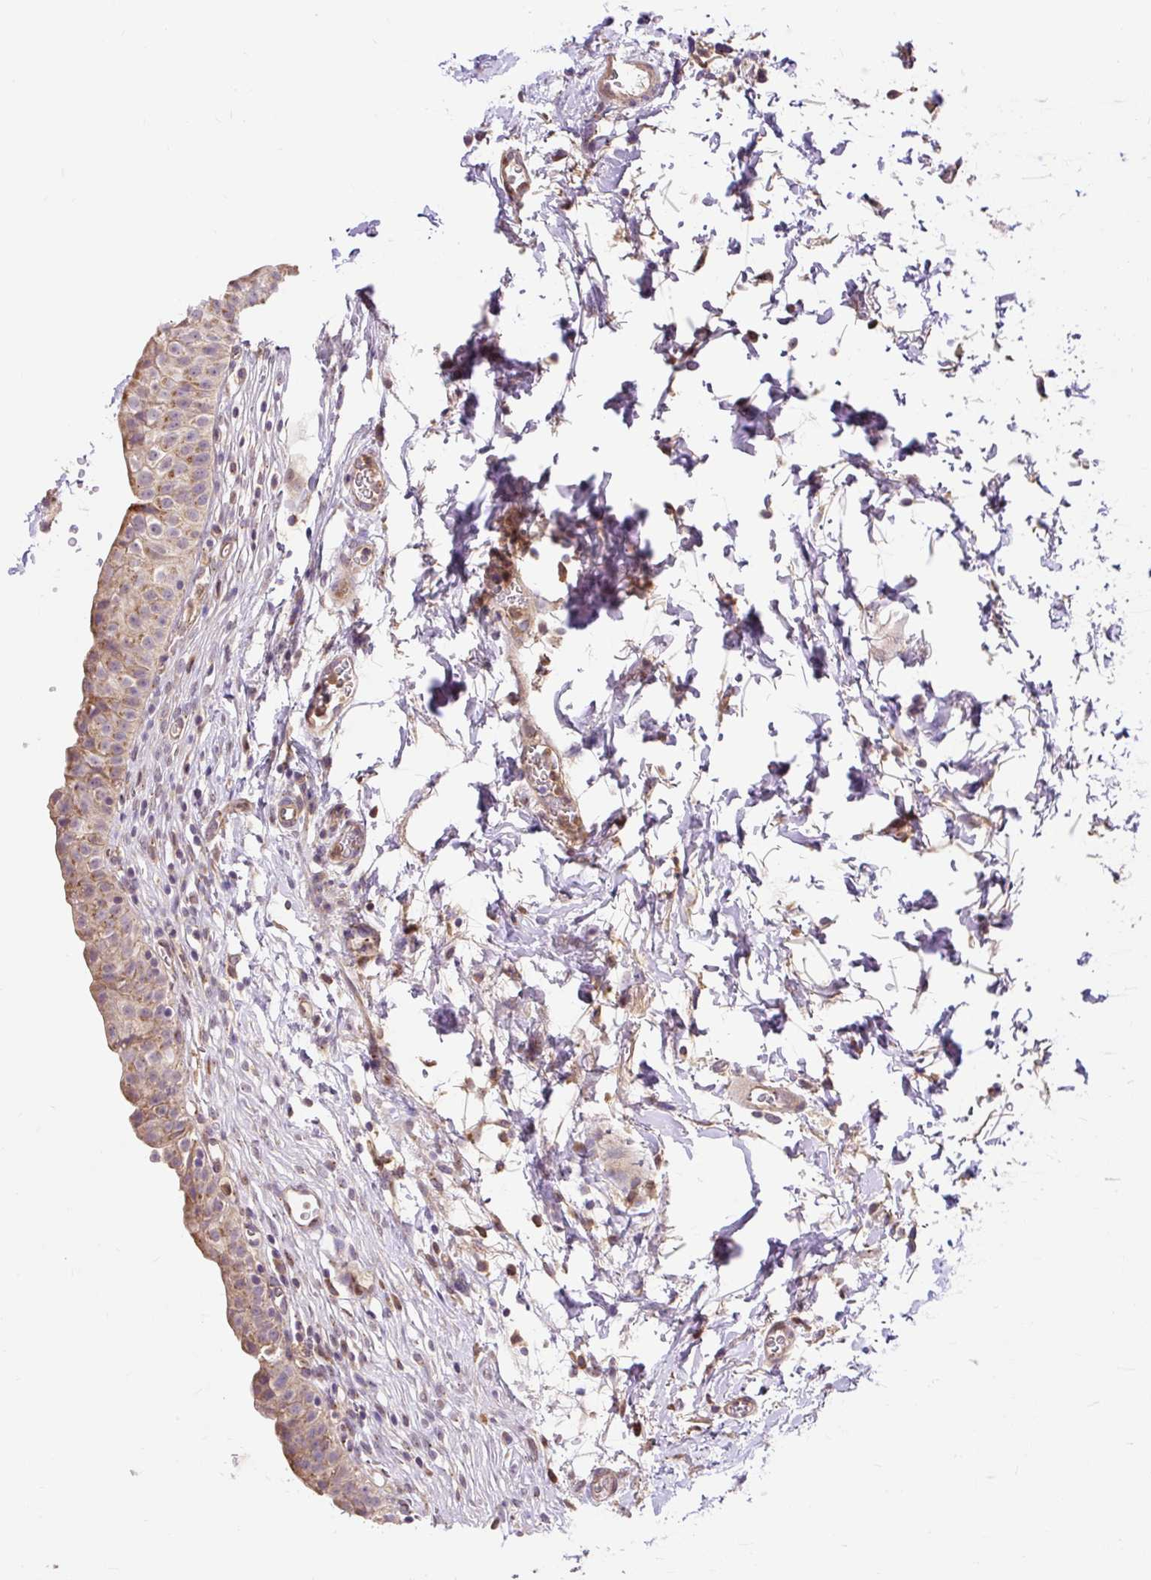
{"staining": {"intensity": "weak", "quantity": ">75%", "location": "cytoplasmic/membranous"}, "tissue": "urinary bladder", "cell_type": "Urothelial cells", "image_type": "normal", "snomed": [{"axis": "morphology", "description": "Normal tissue, NOS"}, {"axis": "topography", "description": "Urinary bladder"}, {"axis": "topography", "description": "Peripheral nerve tissue"}], "caption": "Immunohistochemical staining of unremarkable urinary bladder exhibits weak cytoplasmic/membranous protein positivity in about >75% of urothelial cells. (DAB (3,3'-diaminobenzidine) IHC, brown staining for protein, blue staining for nuclei).", "gene": "TRIAP1", "patient": {"sex": "male", "age": 55}}